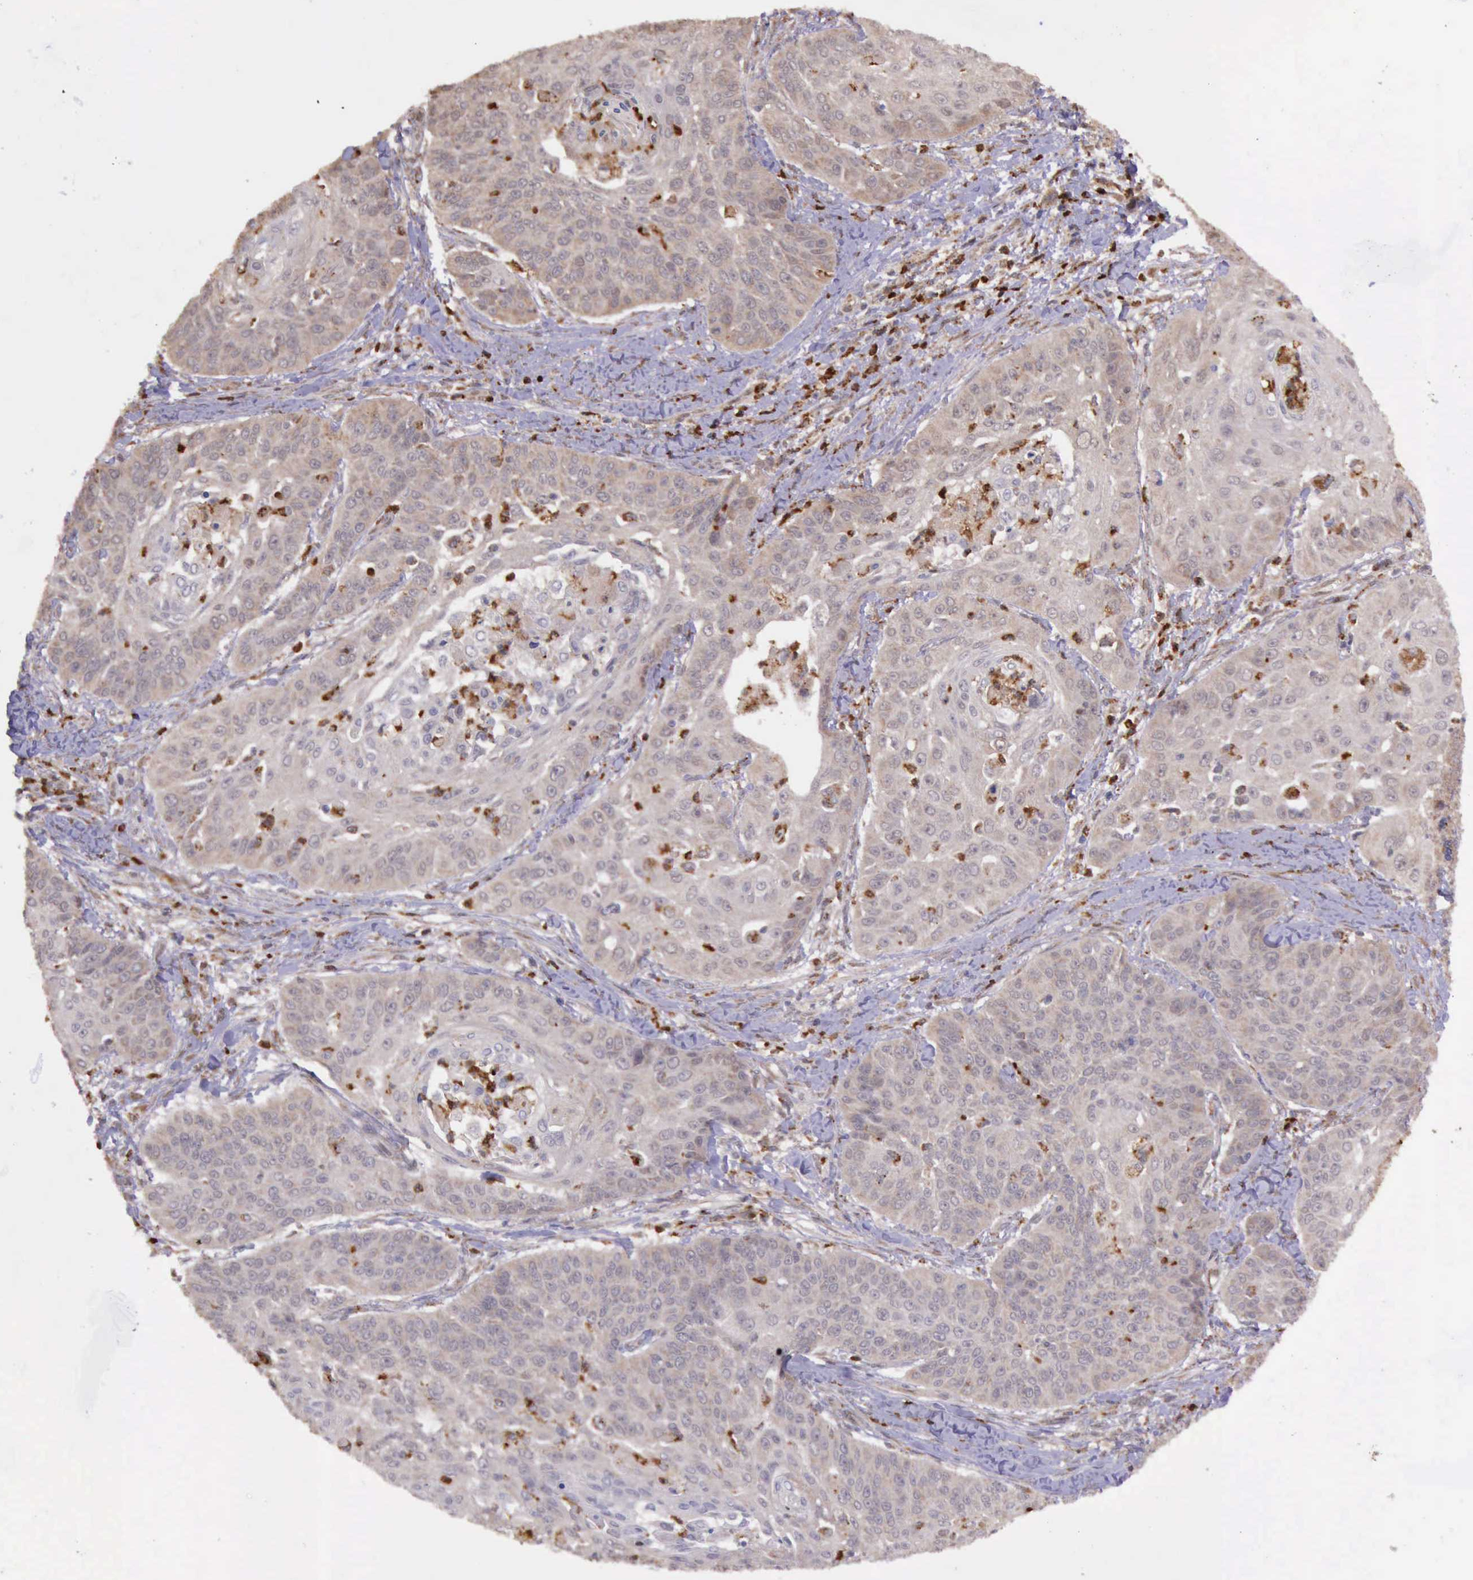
{"staining": {"intensity": "weak", "quantity": "25%-75%", "location": "cytoplasmic/membranous"}, "tissue": "cervical cancer", "cell_type": "Tumor cells", "image_type": "cancer", "snomed": [{"axis": "morphology", "description": "Squamous cell carcinoma, NOS"}, {"axis": "topography", "description": "Cervix"}], "caption": "DAB (3,3'-diaminobenzidine) immunohistochemical staining of squamous cell carcinoma (cervical) displays weak cytoplasmic/membranous protein expression in about 25%-75% of tumor cells.", "gene": "ARMCX3", "patient": {"sex": "female", "age": 64}}